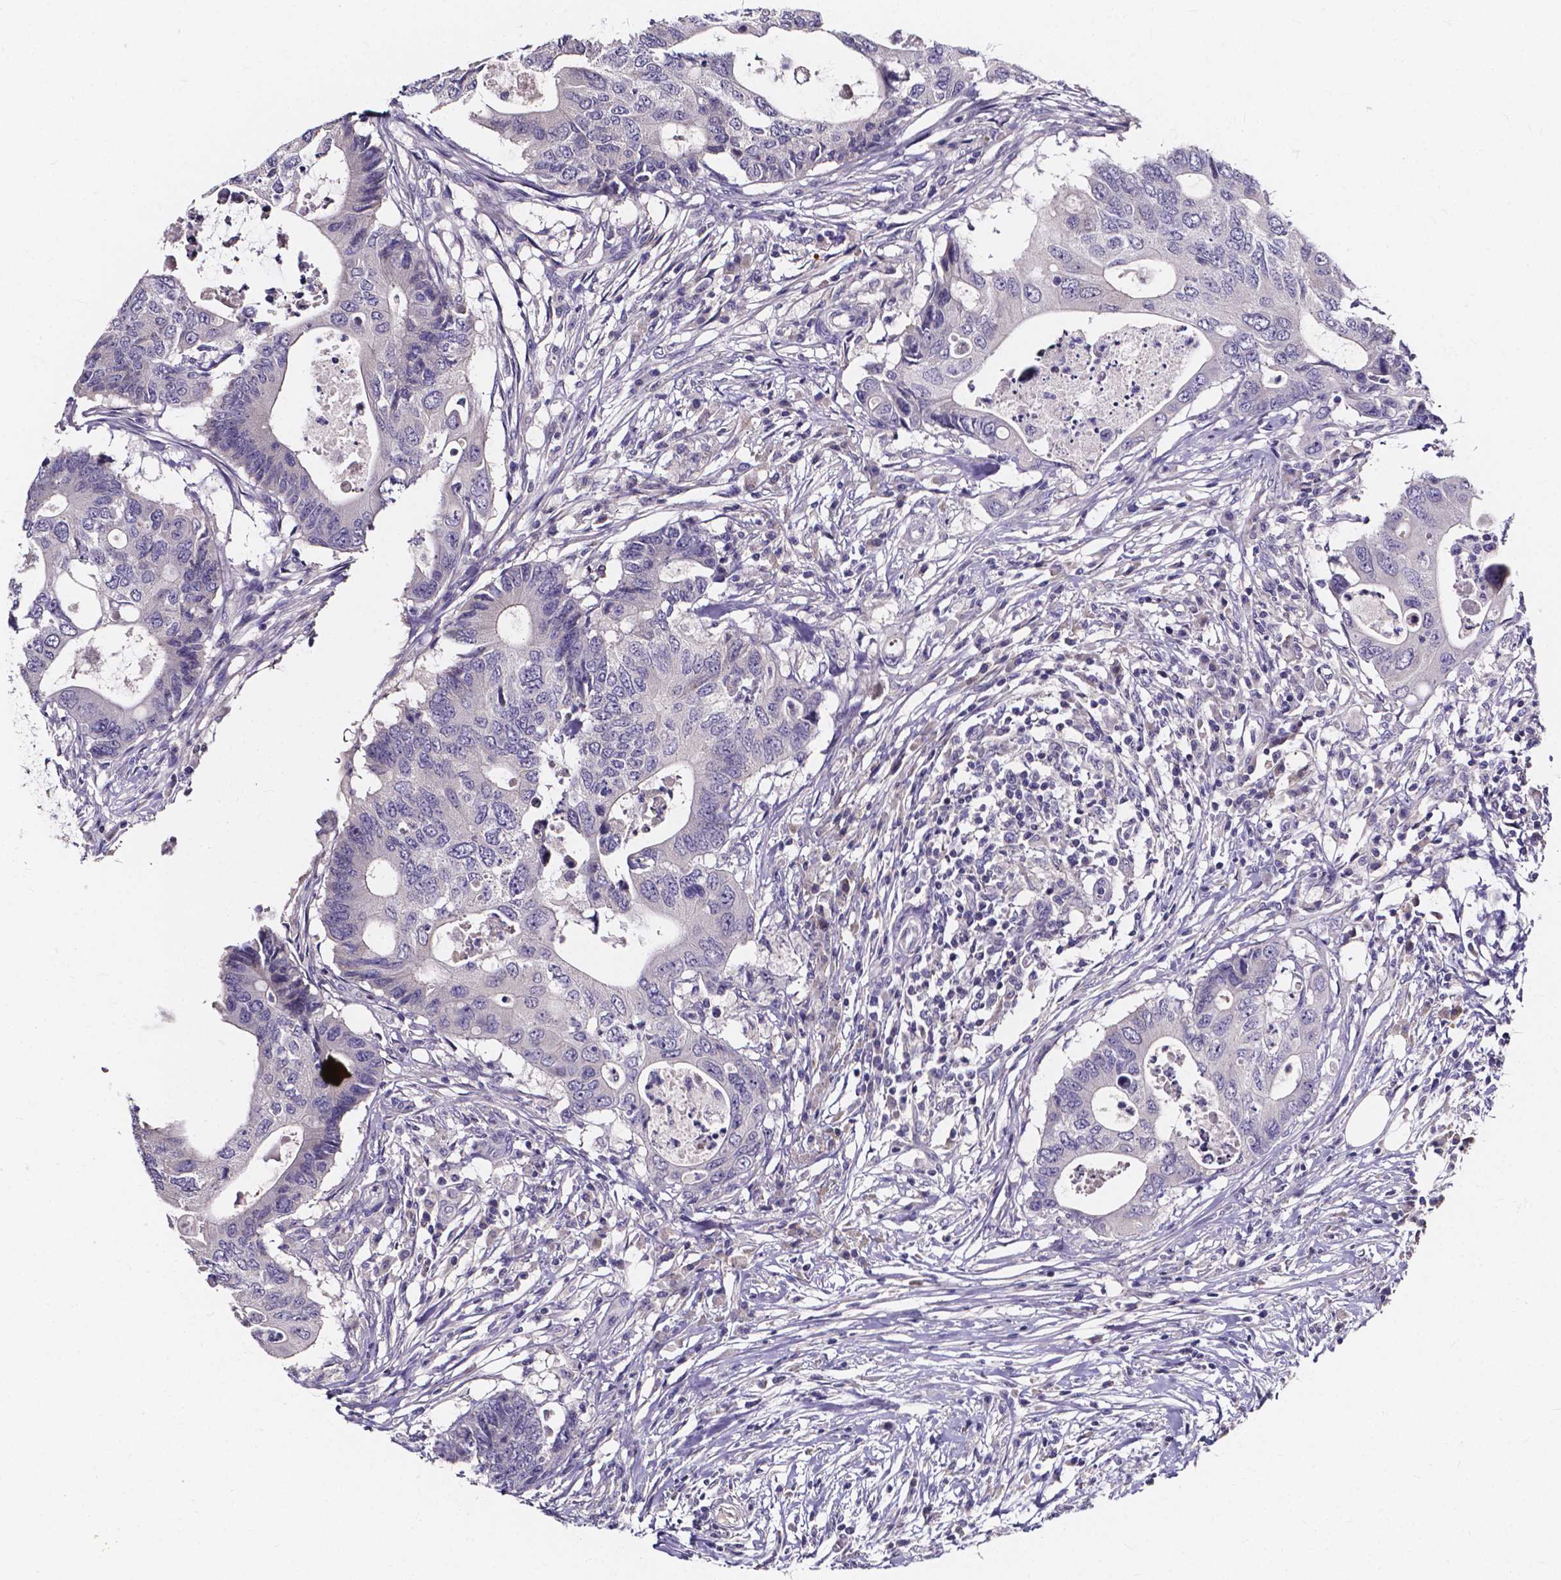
{"staining": {"intensity": "negative", "quantity": "none", "location": "none"}, "tissue": "colorectal cancer", "cell_type": "Tumor cells", "image_type": "cancer", "snomed": [{"axis": "morphology", "description": "Adenocarcinoma, NOS"}, {"axis": "topography", "description": "Colon"}], "caption": "DAB immunohistochemical staining of colorectal cancer shows no significant positivity in tumor cells.", "gene": "SPOCD1", "patient": {"sex": "male", "age": 71}}